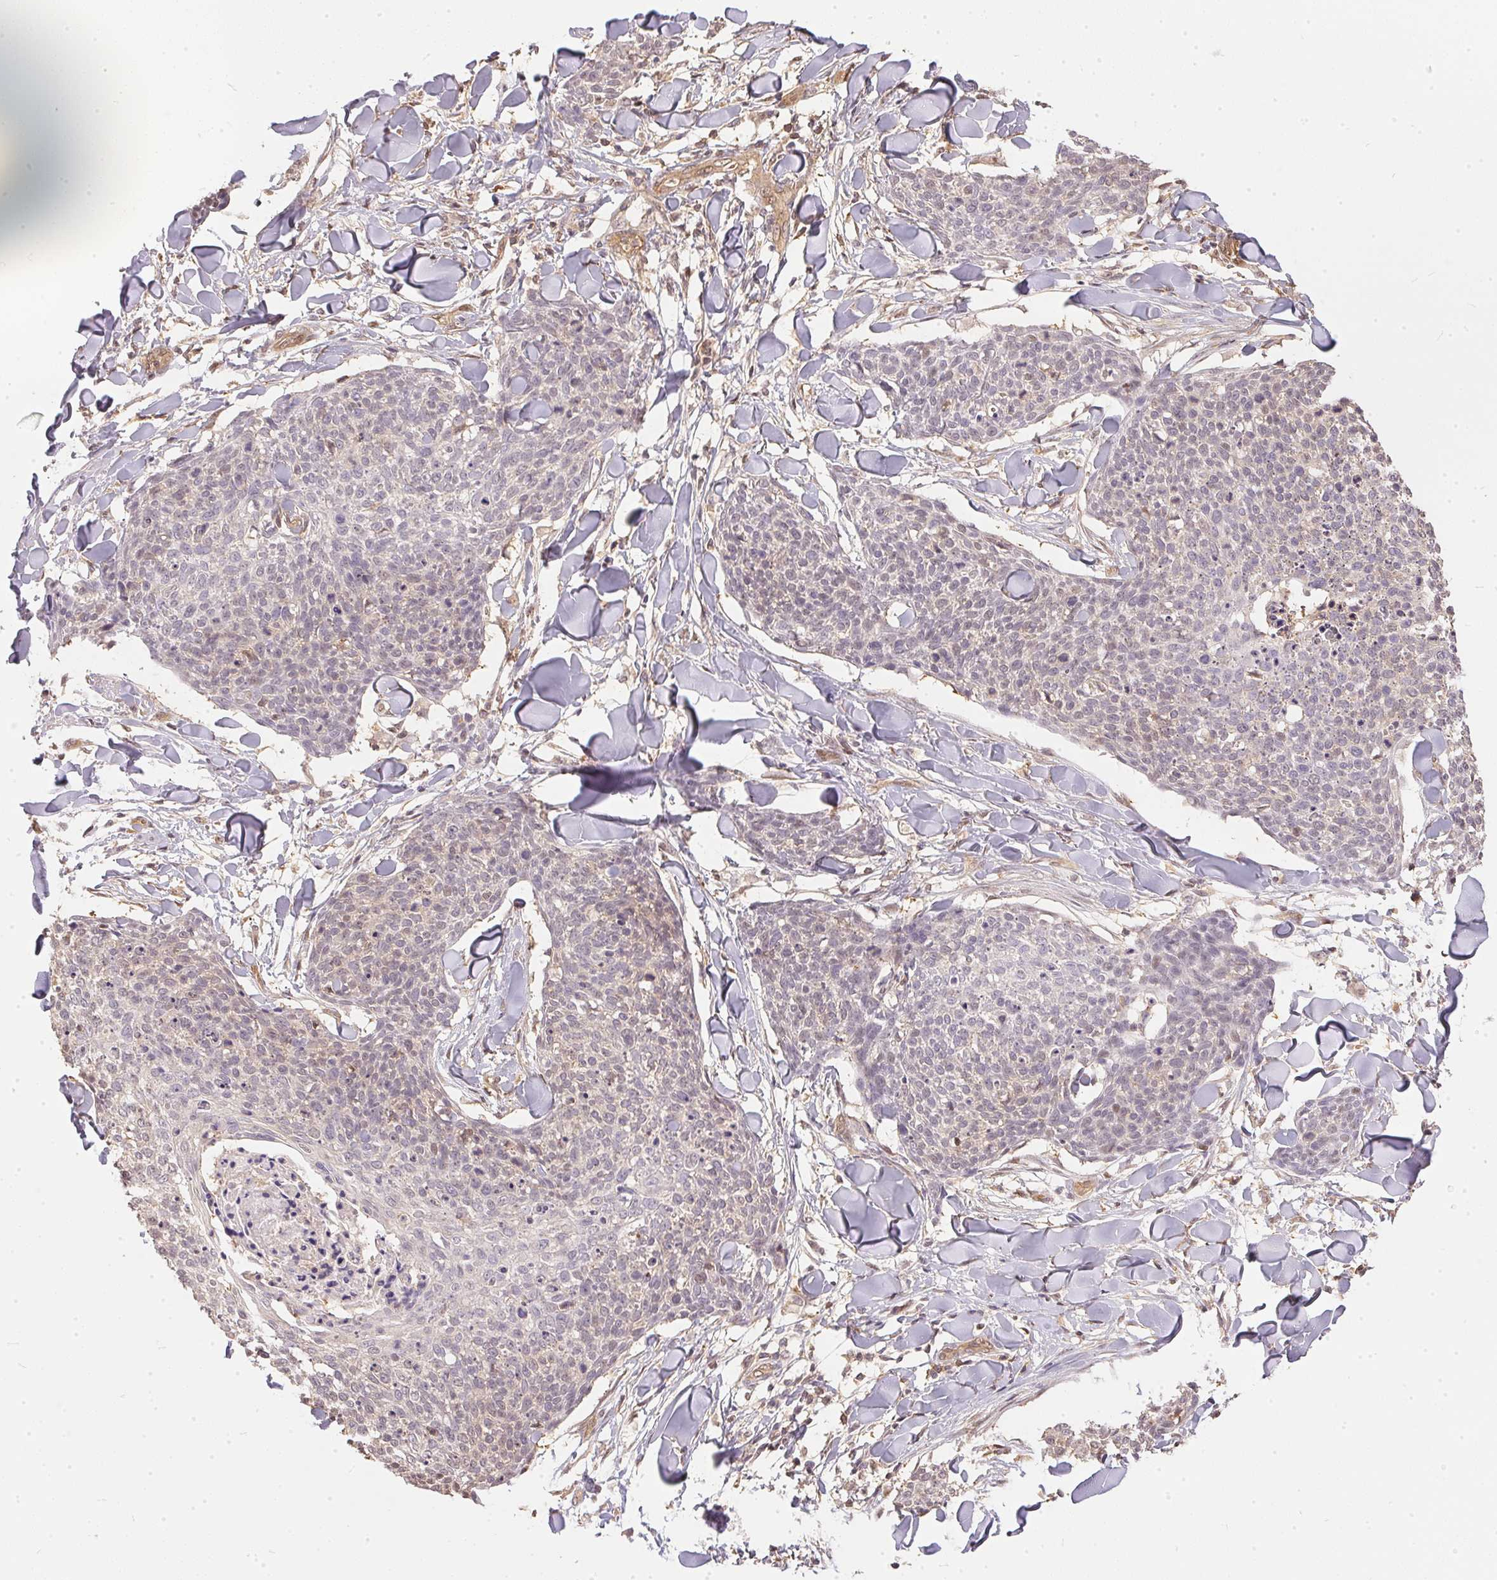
{"staining": {"intensity": "negative", "quantity": "none", "location": "none"}, "tissue": "skin cancer", "cell_type": "Tumor cells", "image_type": "cancer", "snomed": [{"axis": "morphology", "description": "Squamous cell carcinoma, NOS"}, {"axis": "topography", "description": "Skin"}, {"axis": "topography", "description": "Vulva"}], "caption": "High magnification brightfield microscopy of skin cancer (squamous cell carcinoma) stained with DAB (3,3'-diaminobenzidine) (brown) and counterstained with hematoxylin (blue): tumor cells show no significant expression.", "gene": "BLMH", "patient": {"sex": "female", "age": 75}}